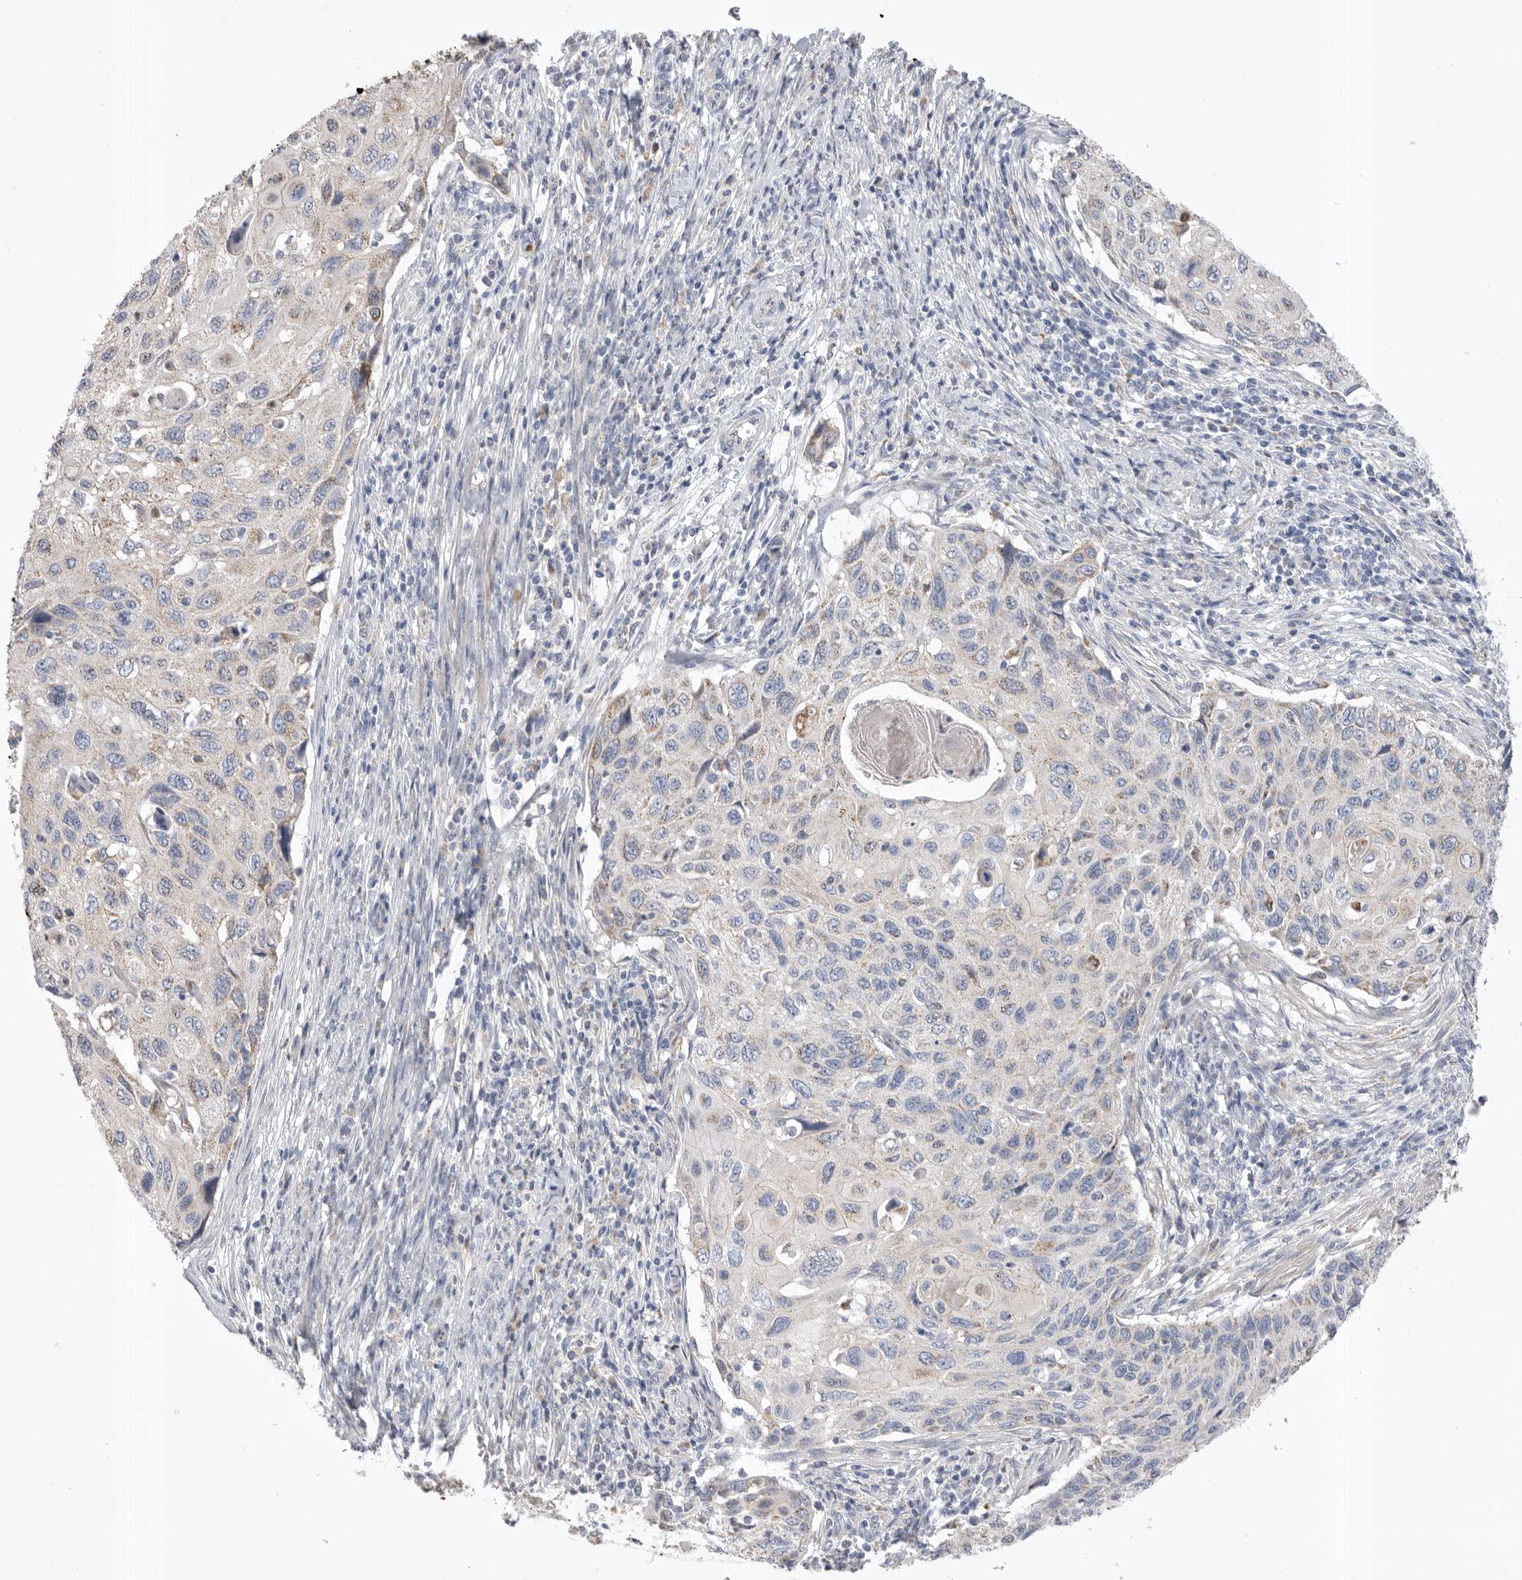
{"staining": {"intensity": "negative", "quantity": "none", "location": "none"}, "tissue": "cervical cancer", "cell_type": "Tumor cells", "image_type": "cancer", "snomed": [{"axis": "morphology", "description": "Squamous cell carcinoma, NOS"}, {"axis": "topography", "description": "Cervix"}], "caption": "Tumor cells are negative for brown protein staining in cervical cancer (squamous cell carcinoma). (Brightfield microscopy of DAB (3,3'-diaminobenzidine) immunohistochemistry (IHC) at high magnification).", "gene": "CCDC126", "patient": {"sex": "female", "age": 70}}